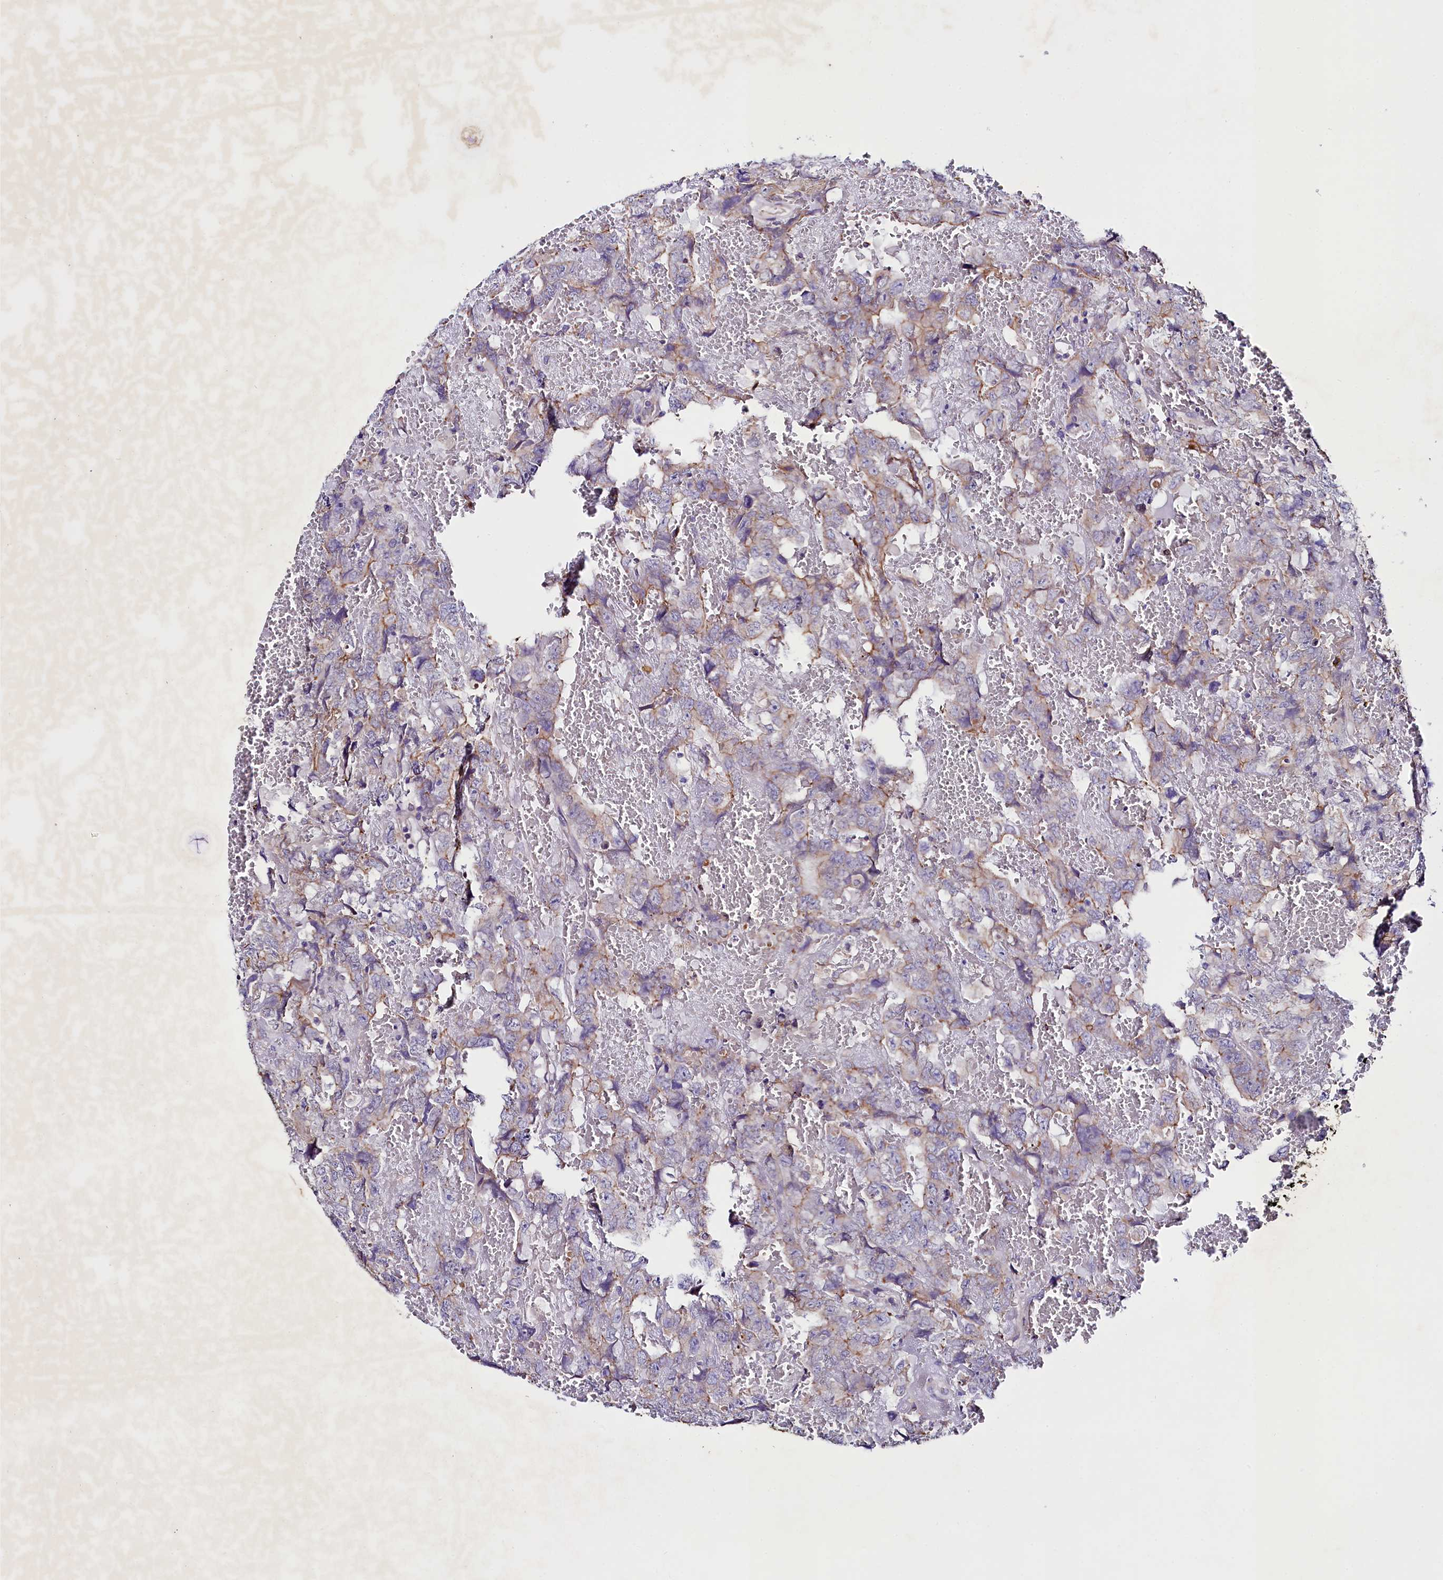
{"staining": {"intensity": "moderate", "quantity": "<25%", "location": "cytoplasmic/membranous"}, "tissue": "testis cancer", "cell_type": "Tumor cells", "image_type": "cancer", "snomed": [{"axis": "morphology", "description": "Carcinoma, Embryonal, NOS"}, {"axis": "topography", "description": "Testis"}], "caption": "Moderate cytoplasmic/membranous positivity is seen in about <25% of tumor cells in testis embryonal carcinoma.", "gene": "SACM1L", "patient": {"sex": "male", "age": 45}}